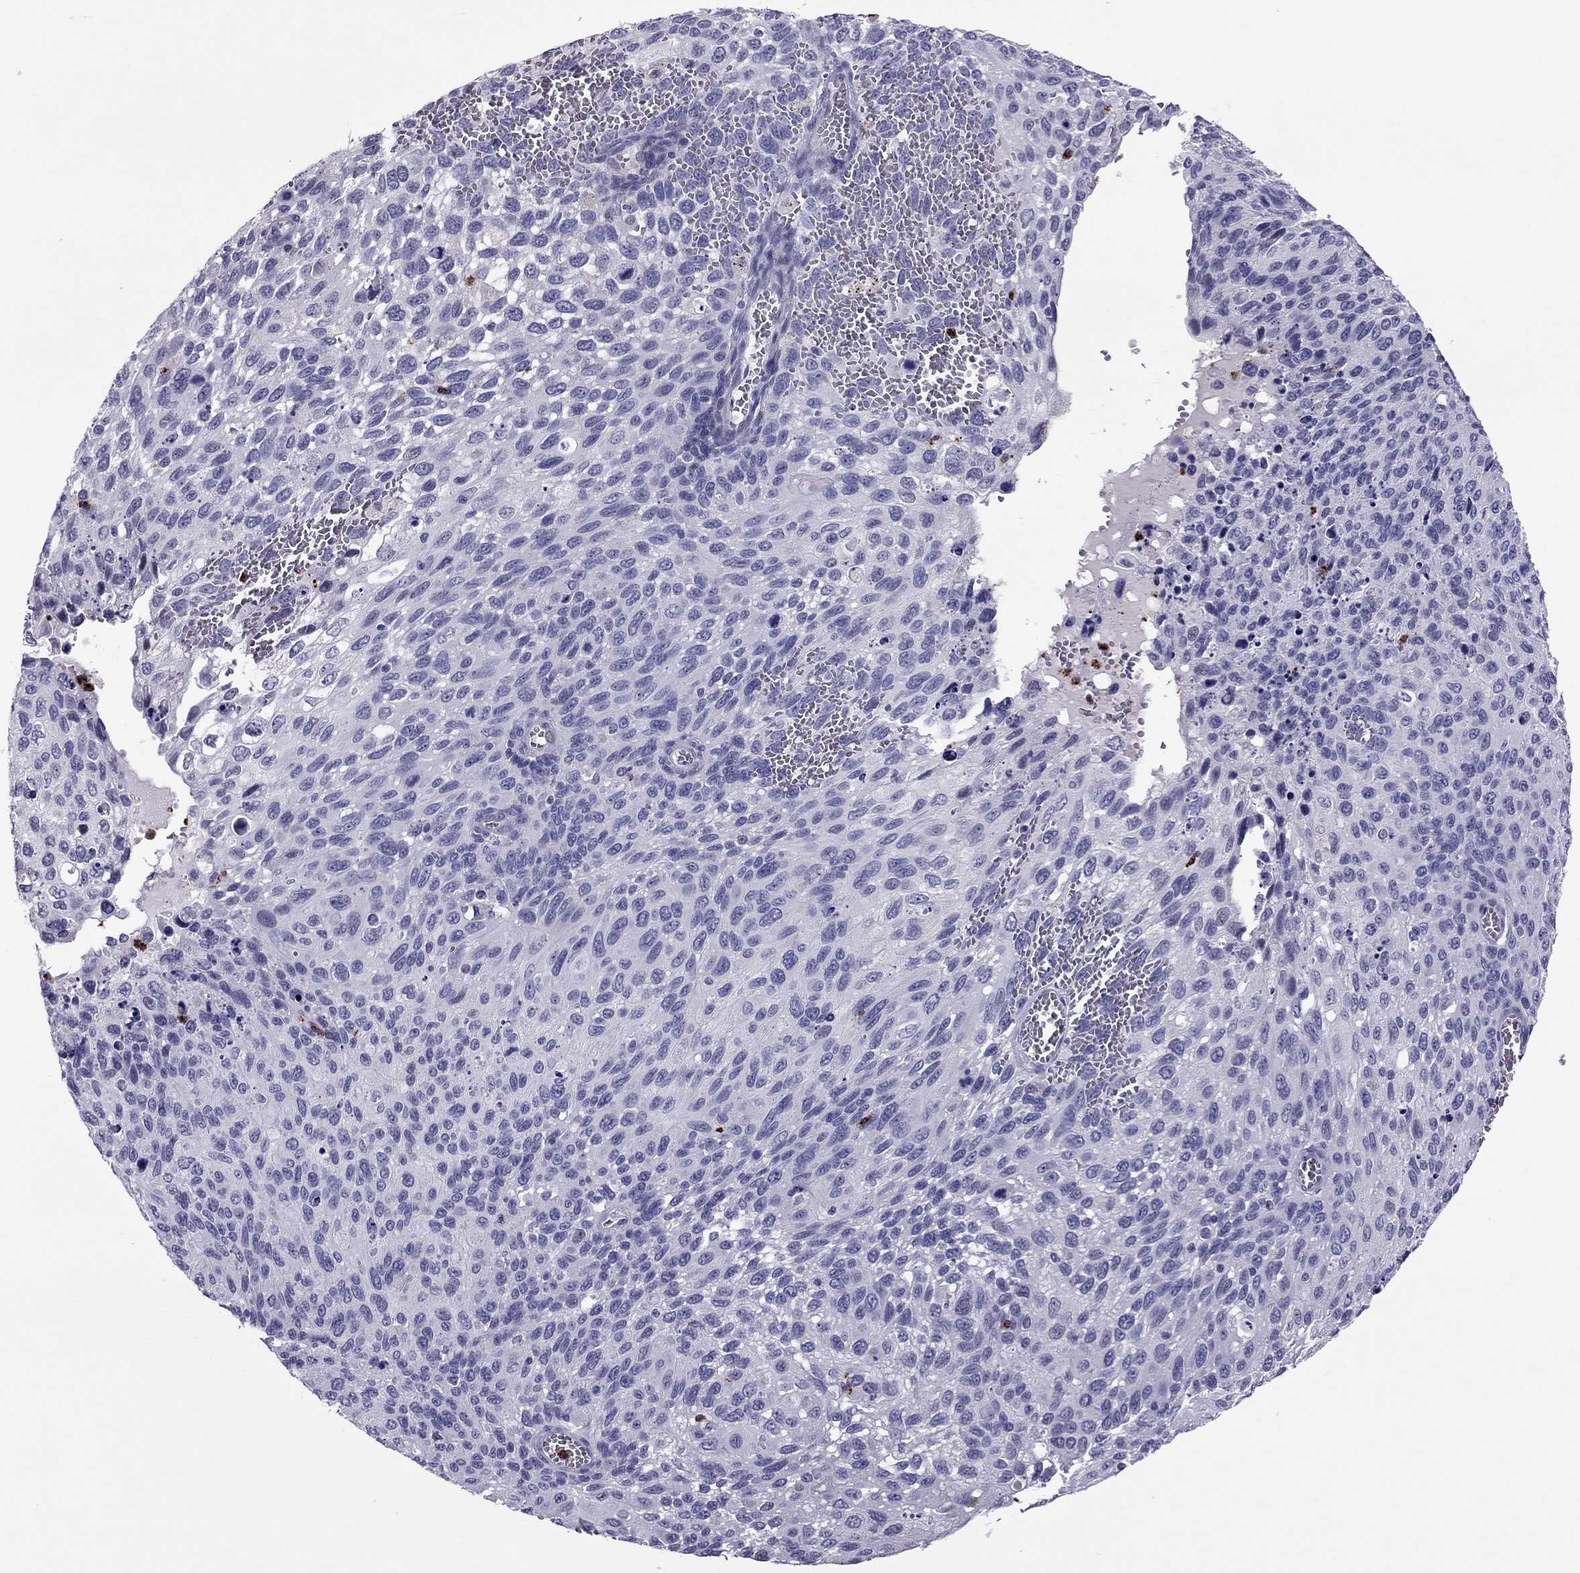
{"staining": {"intensity": "negative", "quantity": "none", "location": "none"}, "tissue": "cervical cancer", "cell_type": "Tumor cells", "image_type": "cancer", "snomed": [{"axis": "morphology", "description": "Squamous cell carcinoma, NOS"}, {"axis": "topography", "description": "Cervix"}], "caption": "Tumor cells show no significant expression in cervical squamous cell carcinoma. (Brightfield microscopy of DAB (3,3'-diaminobenzidine) immunohistochemistry at high magnification).", "gene": "CCL27", "patient": {"sex": "female", "age": 70}}